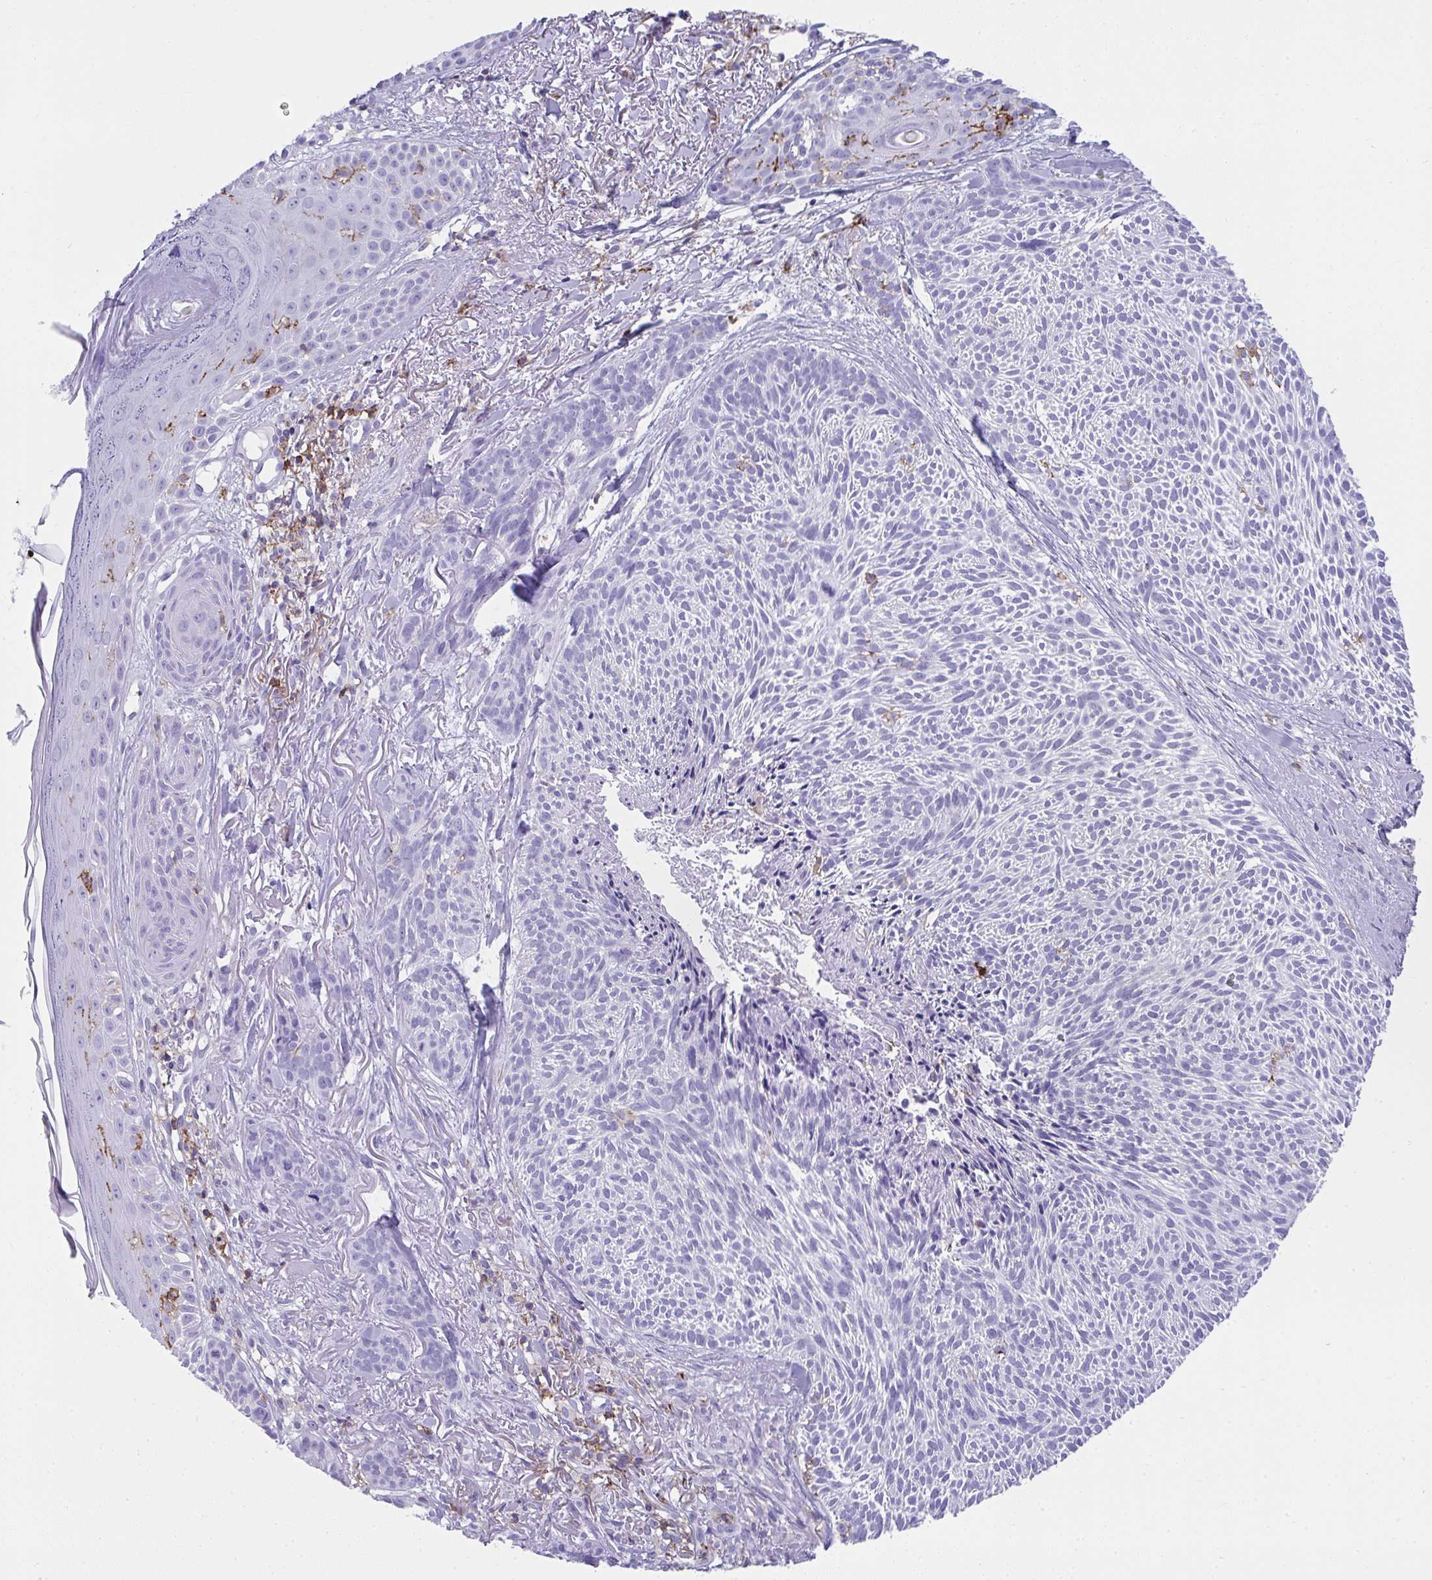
{"staining": {"intensity": "negative", "quantity": "none", "location": "none"}, "tissue": "skin cancer", "cell_type": "Tumor cells", "image_type": "cancer", "snomed": [{"axis": "morphology", "description": "Basal cell carcinoma"}, {"axis": "topography", "description": "Skin"}], "caption": "Tumor cells show no significant expression in skin cancer (basal cell carcinoma). (Brightfield microscopy of DAB immunohistochemistry at high magnification).", "gene": "SPN", "patient": {"sex": "female", "age": 78}}